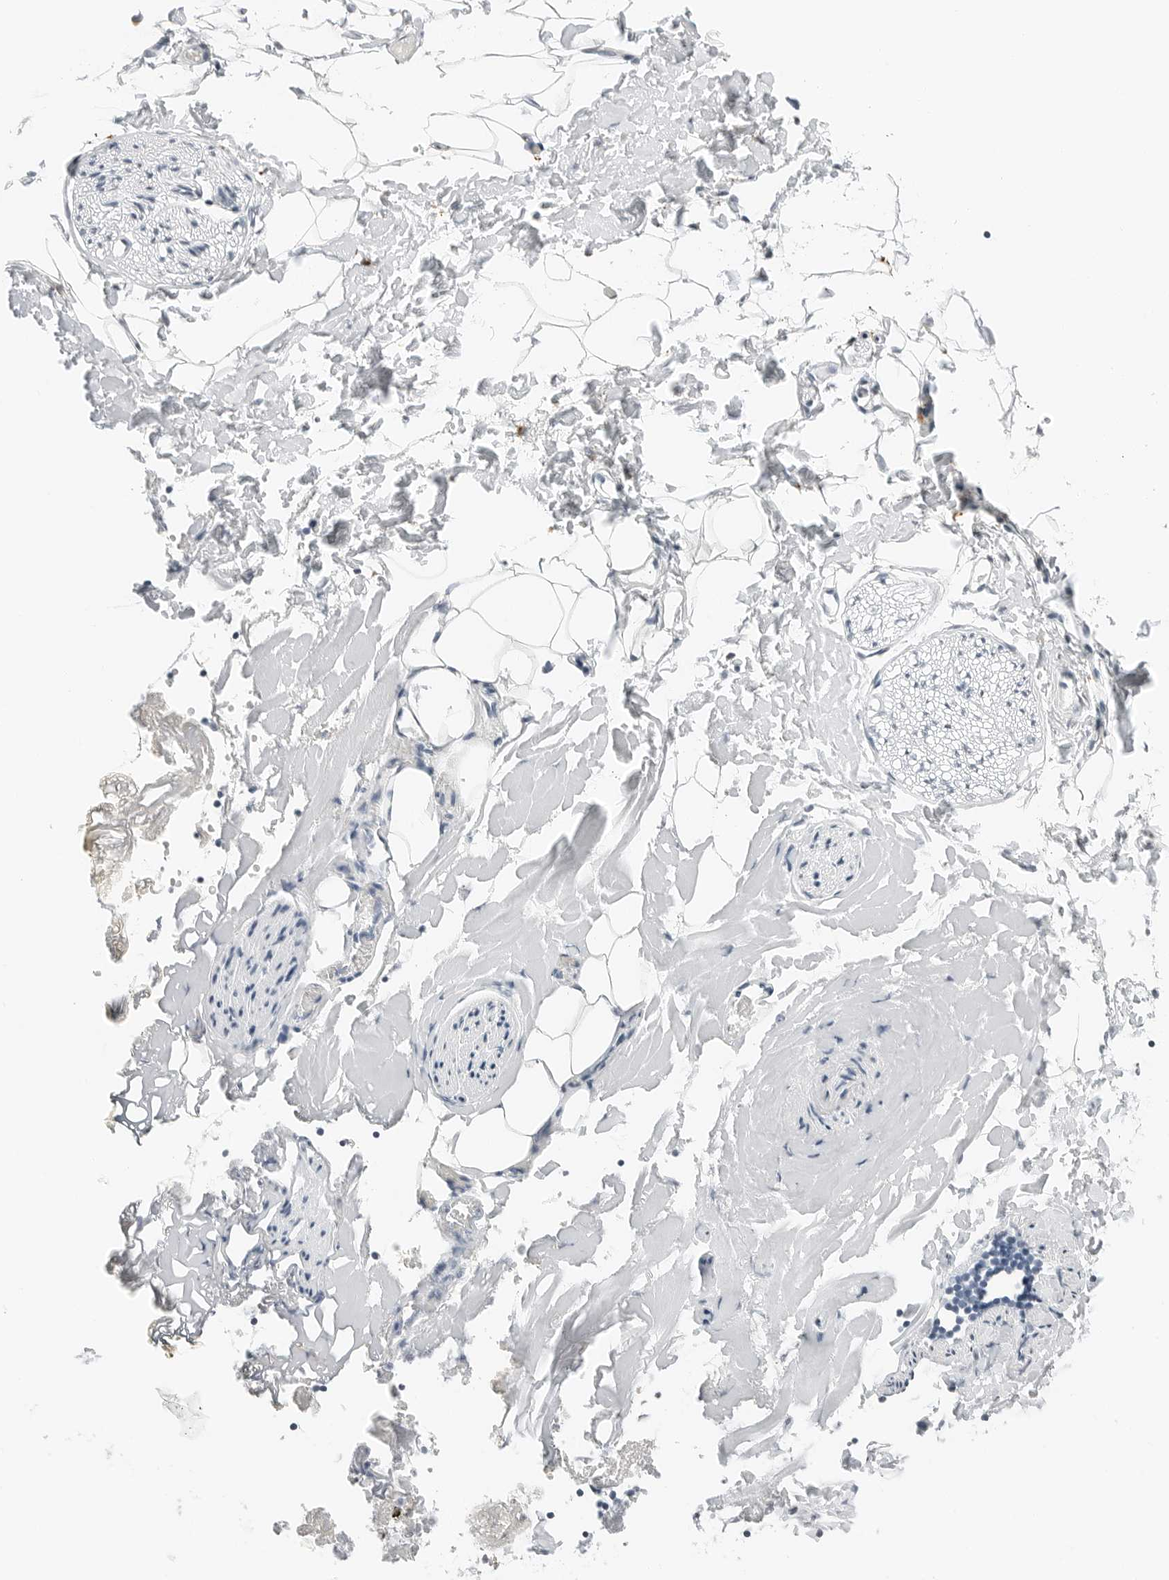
{"staining": {"intensity": "negative", "quantity": "none", "location": "none"}, "tissue": "adipose tissue", "cell_type": "Adipocytes", "image_type": "normal", "snomed": [{"axis": "morphology", "description": "Normal tissue, NOS"}, {"axis": "morphology", "description": "Adenocarcinoma, NOS"}, {"axis": "topography", "description": "Smooth muscle"}, {"axis": "topography", "description": "Colon"}], "caption": "This histopathology image is of unremarkable adipose tissue stained with immunohistochemistry (IHC) to label a protein in brown with the nuclei are counter-stained blue. There is no positivity in adipocytes.", "gene": "P4HA2", "patient": {"sex": "male", "age": 14}}